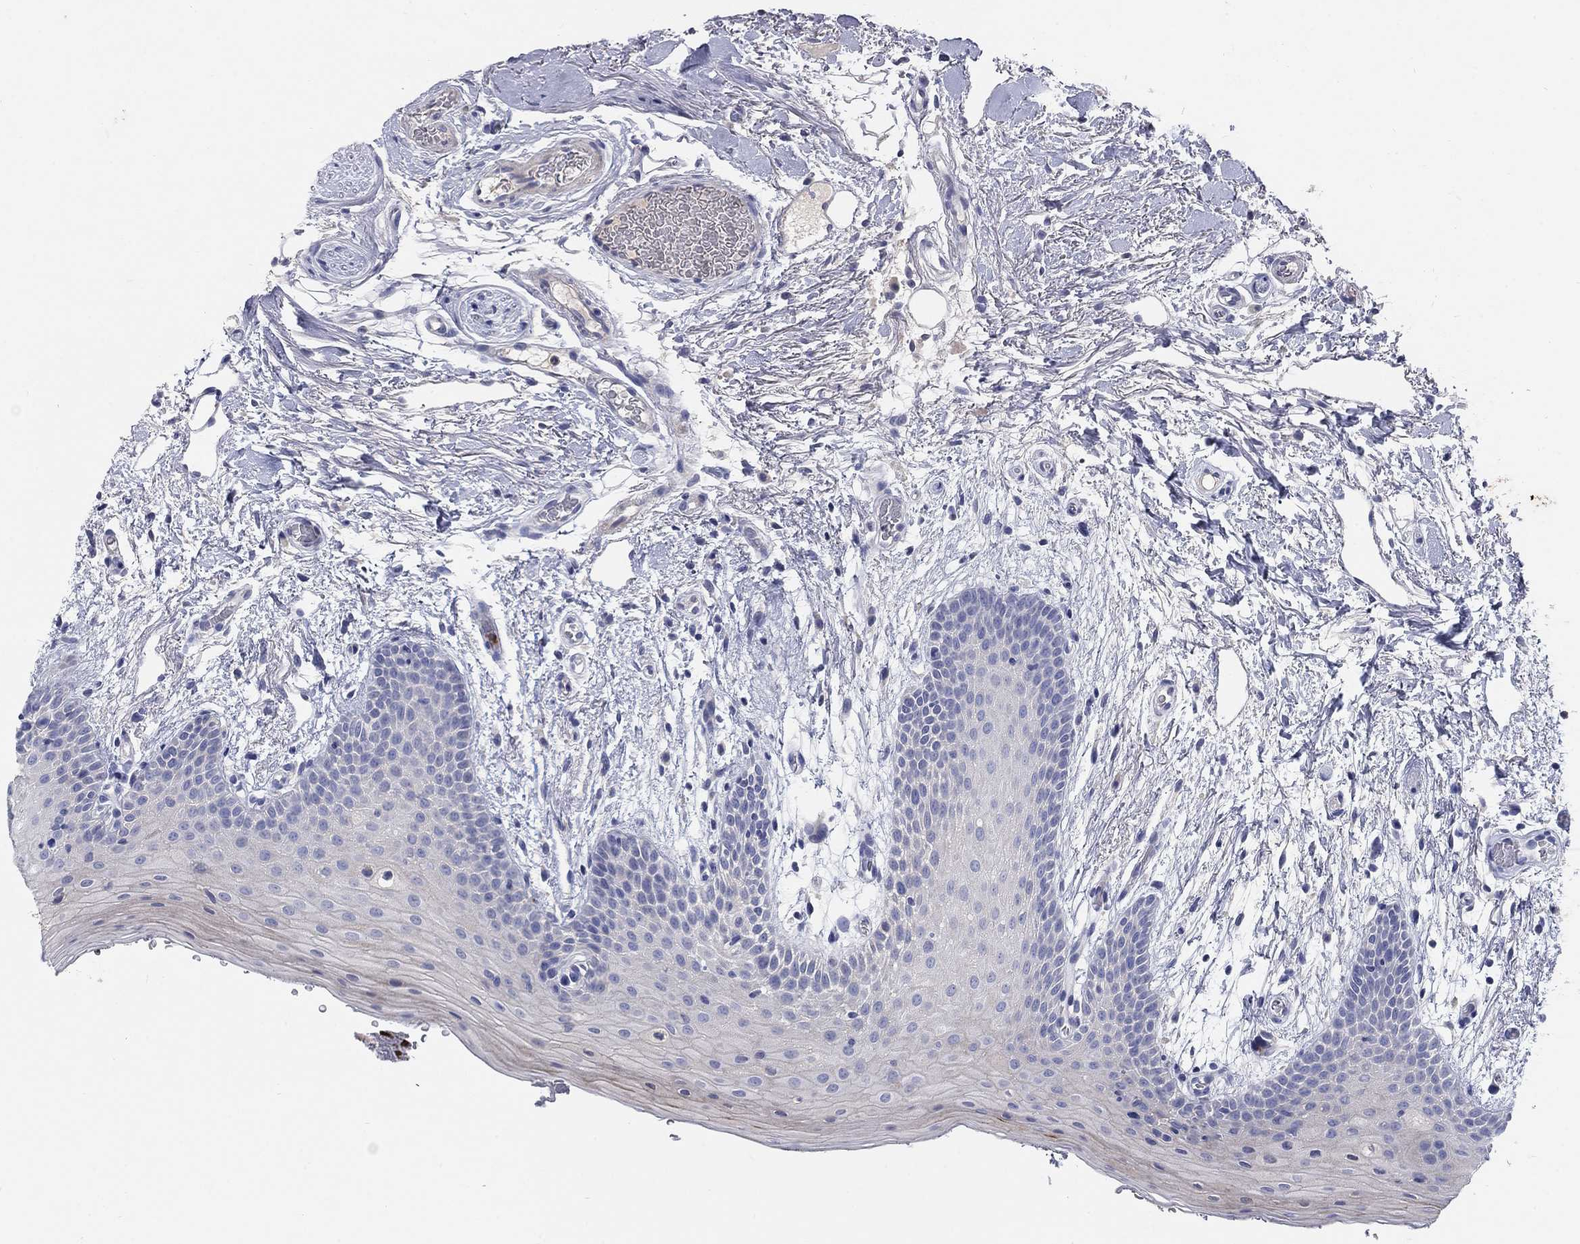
{"staining": {"intensity": "moderate", "quantity": "<25%", "location": "cytoplasmic/membranous"}, "tissue": "oral mucosa", "cell_type": "Squamous epithelial cells", "image_type": "normal", "snomed": [{"axis": "morphology", "description": "Normal tissue, NOS"}, {"axis": "topography", "description": "Oral tissue"}, {"axis": "topography", "description": "Tounge, NOS"}], "caption": "Immunohistochemical staining of benign human oral mucosa shows moderate cytoplasmic/membranous protein staining in about <25% of squamous epithelial cells. (DAB IHC with brightfield microscopy, high magnification).", "gene": "TMEM249", "patient": {"sex": "female", "age": 86}}